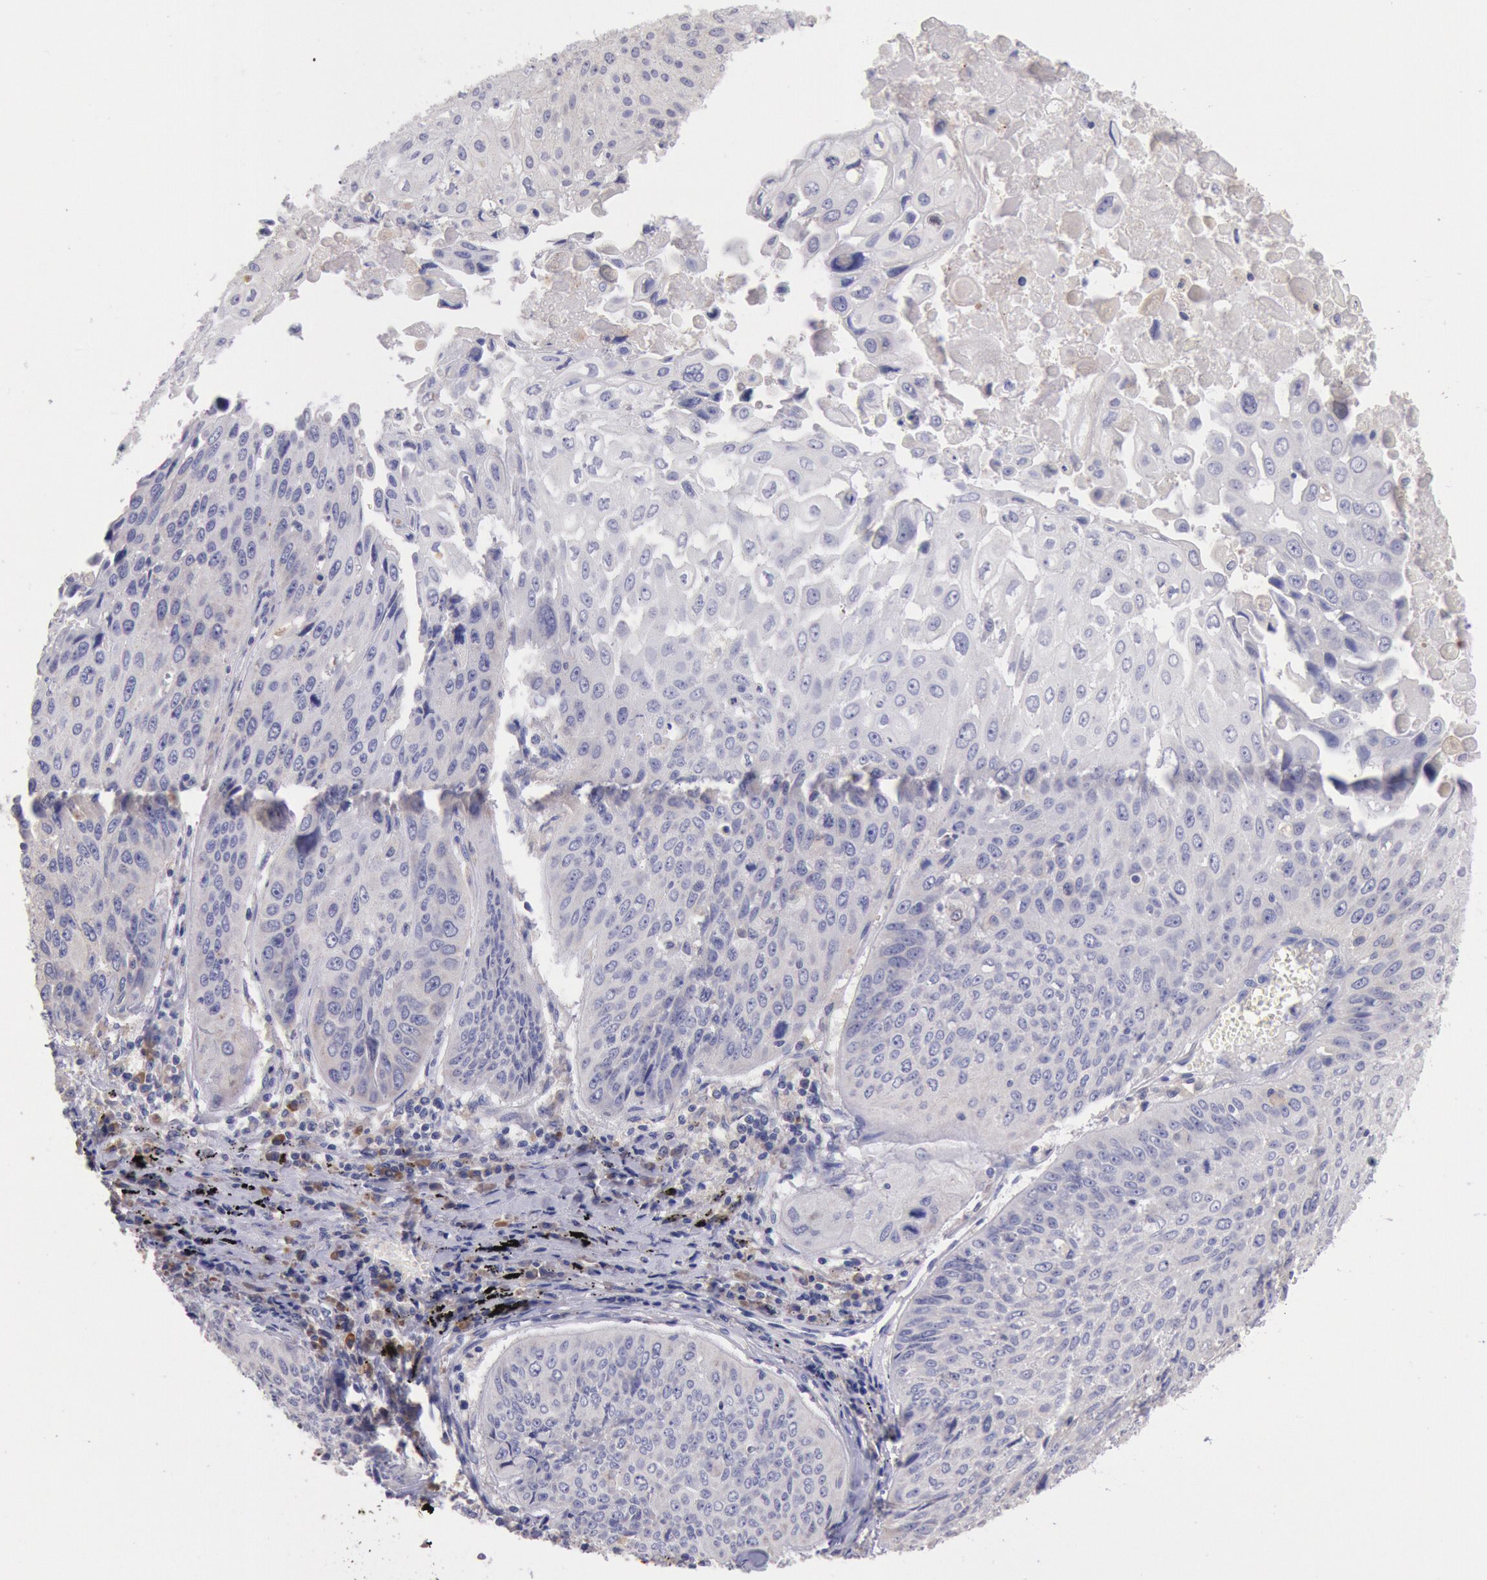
{"staining": {"intensity": "negative", "quantity": "none", "location": "none"}, "tissue": "lung cancer", "cell_type": "Tumor cells", "image_type": "cancer", "snomed": [{"axis": "morphology", "description": "Adenocarcinoma, NOS"}, {"axis": "topography", "description": "Lung"}], "caption": "A histopathology image of lung cancer stained for a protein displays no brown staining in tumor cells.", "gene": "GAL3ST1", "patient": {"sex": "male", "age": 60}}